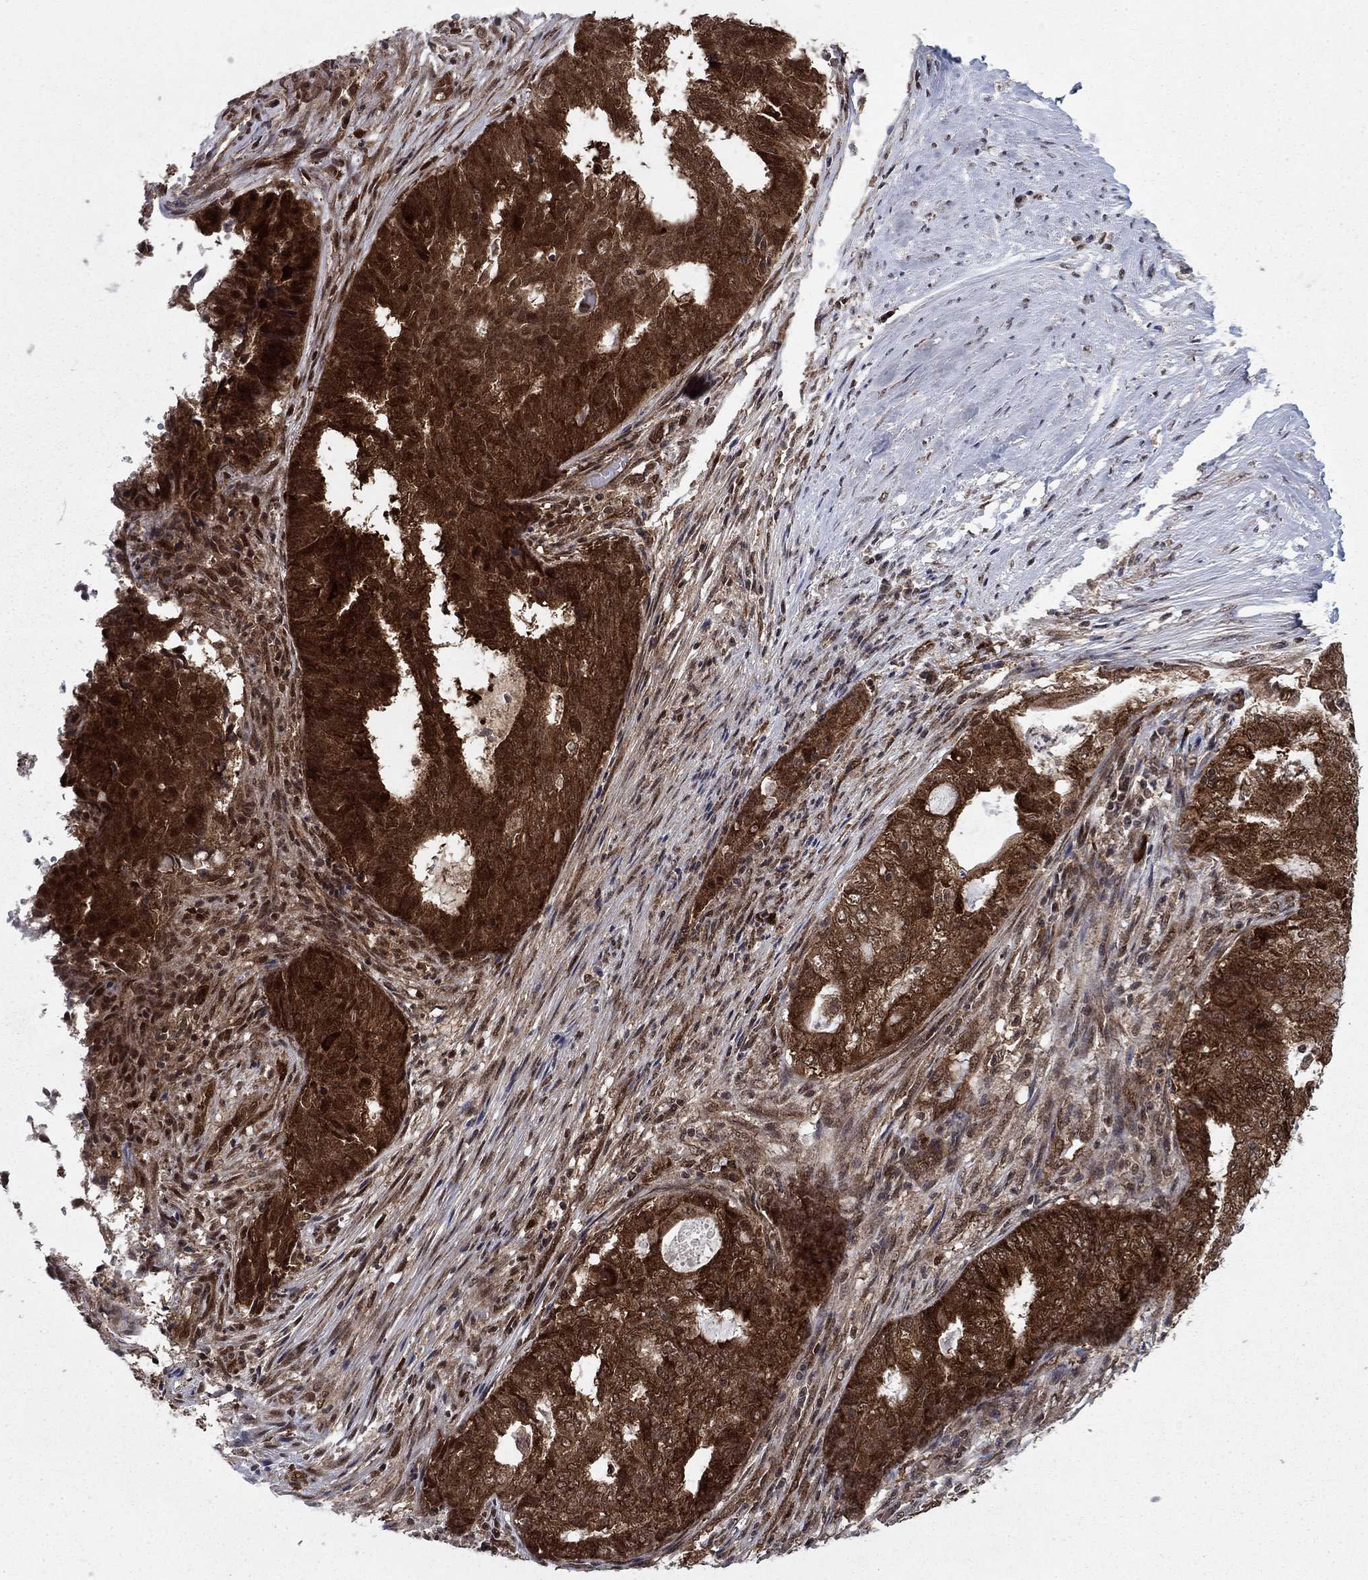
{"staining": {"intensity": "strong", "quantity": ">75%", "location": "cytoplasmic/membranous"}, "tissue": "endometrial cancer", "cell_type": "Tumor cells", "image_type": "cancer", "snomed": [{"axis": "morphology", "description": "Adenocarcinoma, NOS"}, {"axis": "topography", "description": "Endometrium"}], "caption": "Immunohistochemical staining of endometrial cancer (adenocarcinoma) demonstrates strong cytoplasmic/membranous protein staining in about >75% of tumor cells. Immunohistochemistry (ihc) stains the protein in brown and the nuclei are stained blue.", "gene": "DNAJA1", "patient": {"sex": "female", "age": 62}}